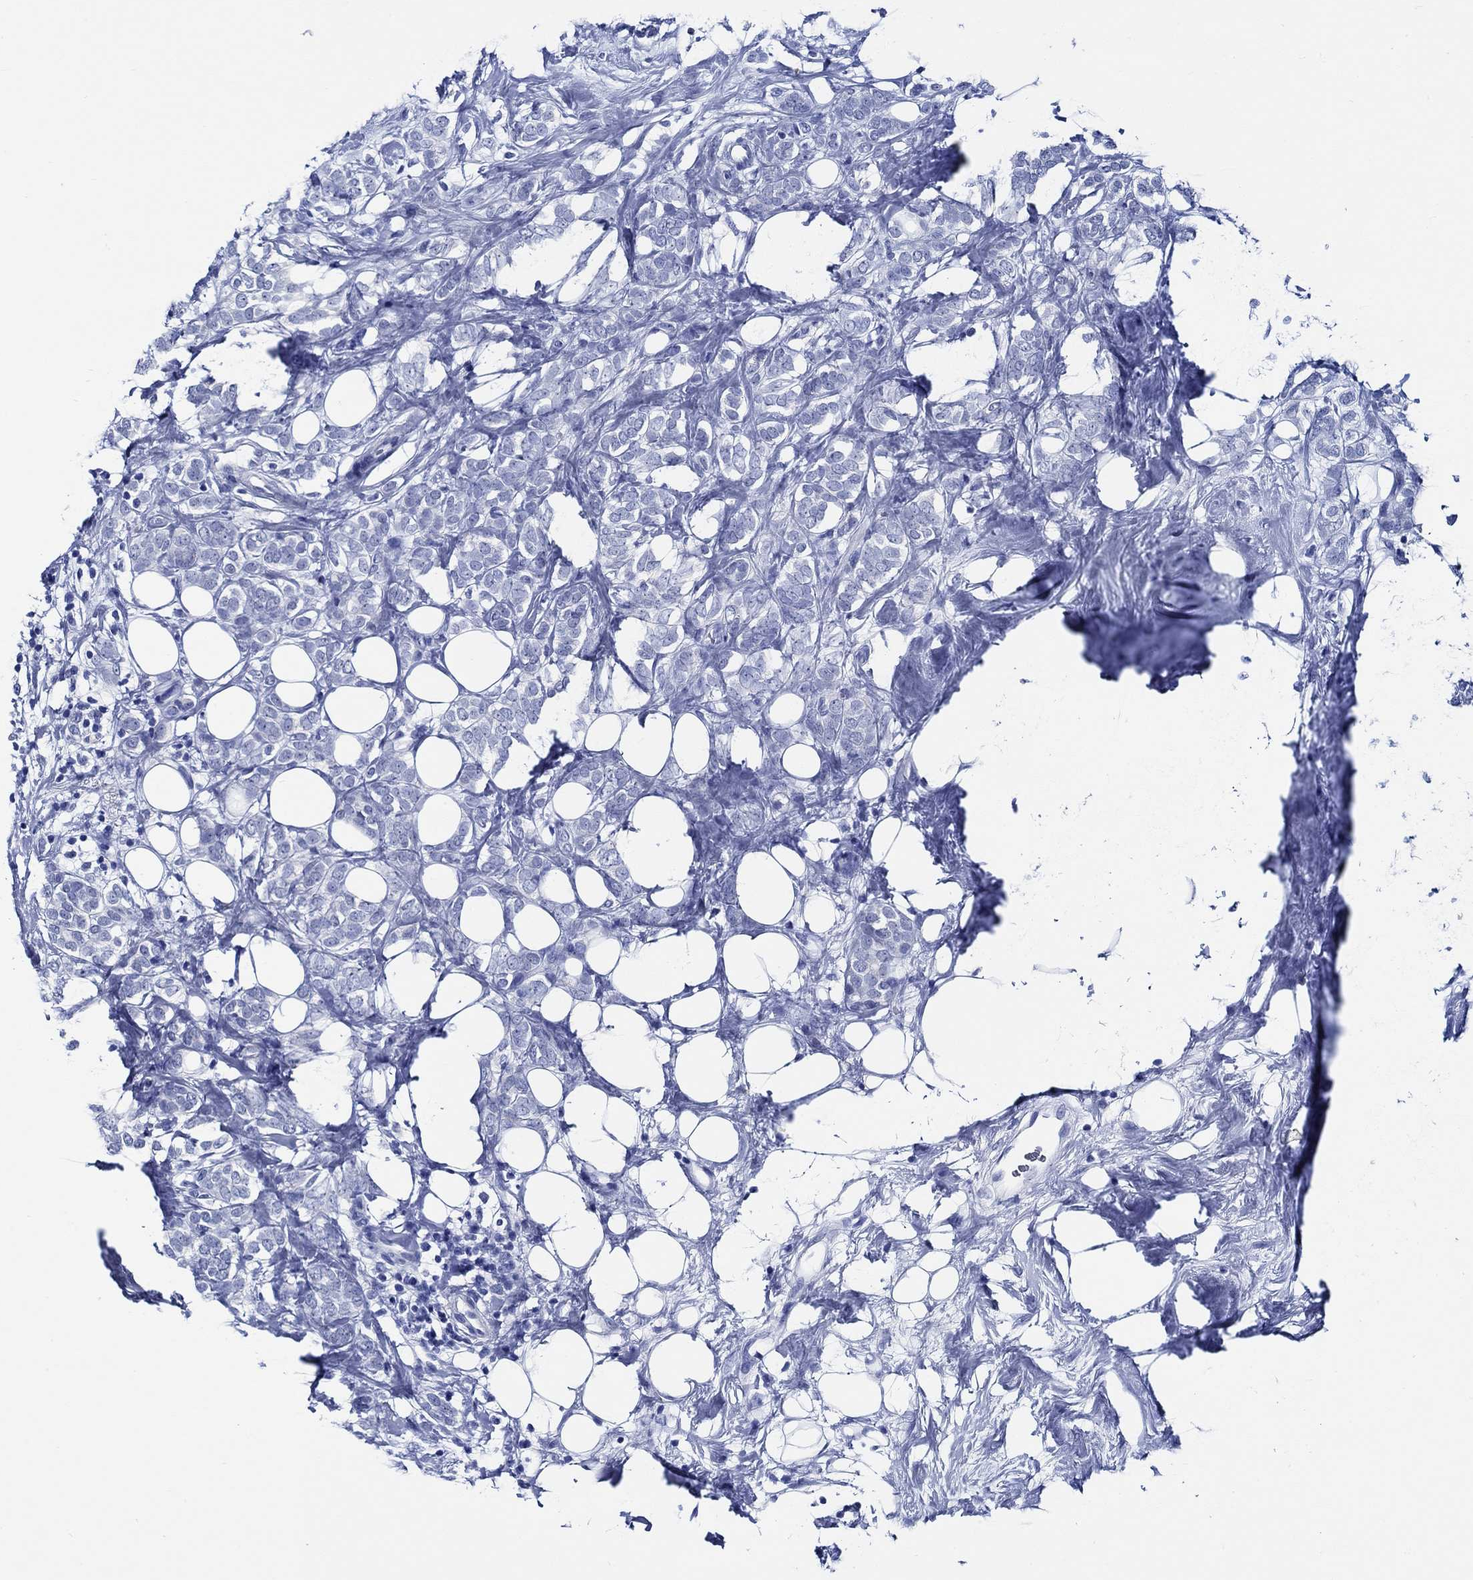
{"staining": {"intensity": "negative", "quantity": "none", "location": "none"}, "tissue": "breast cancer", "cell_type": "Tumor cells", "image_type": "cancer", "snomed": [{"axis": "morphology", "description": "Lobular carcinoma"}, {"axis": "topography", "description": "Breast"}], "caption": "There is no significant staining in tumor cells of breast cancer (lobular carcinoma).", "gene": "WDR62", "patient": {"sex": "female", "age": 49}}